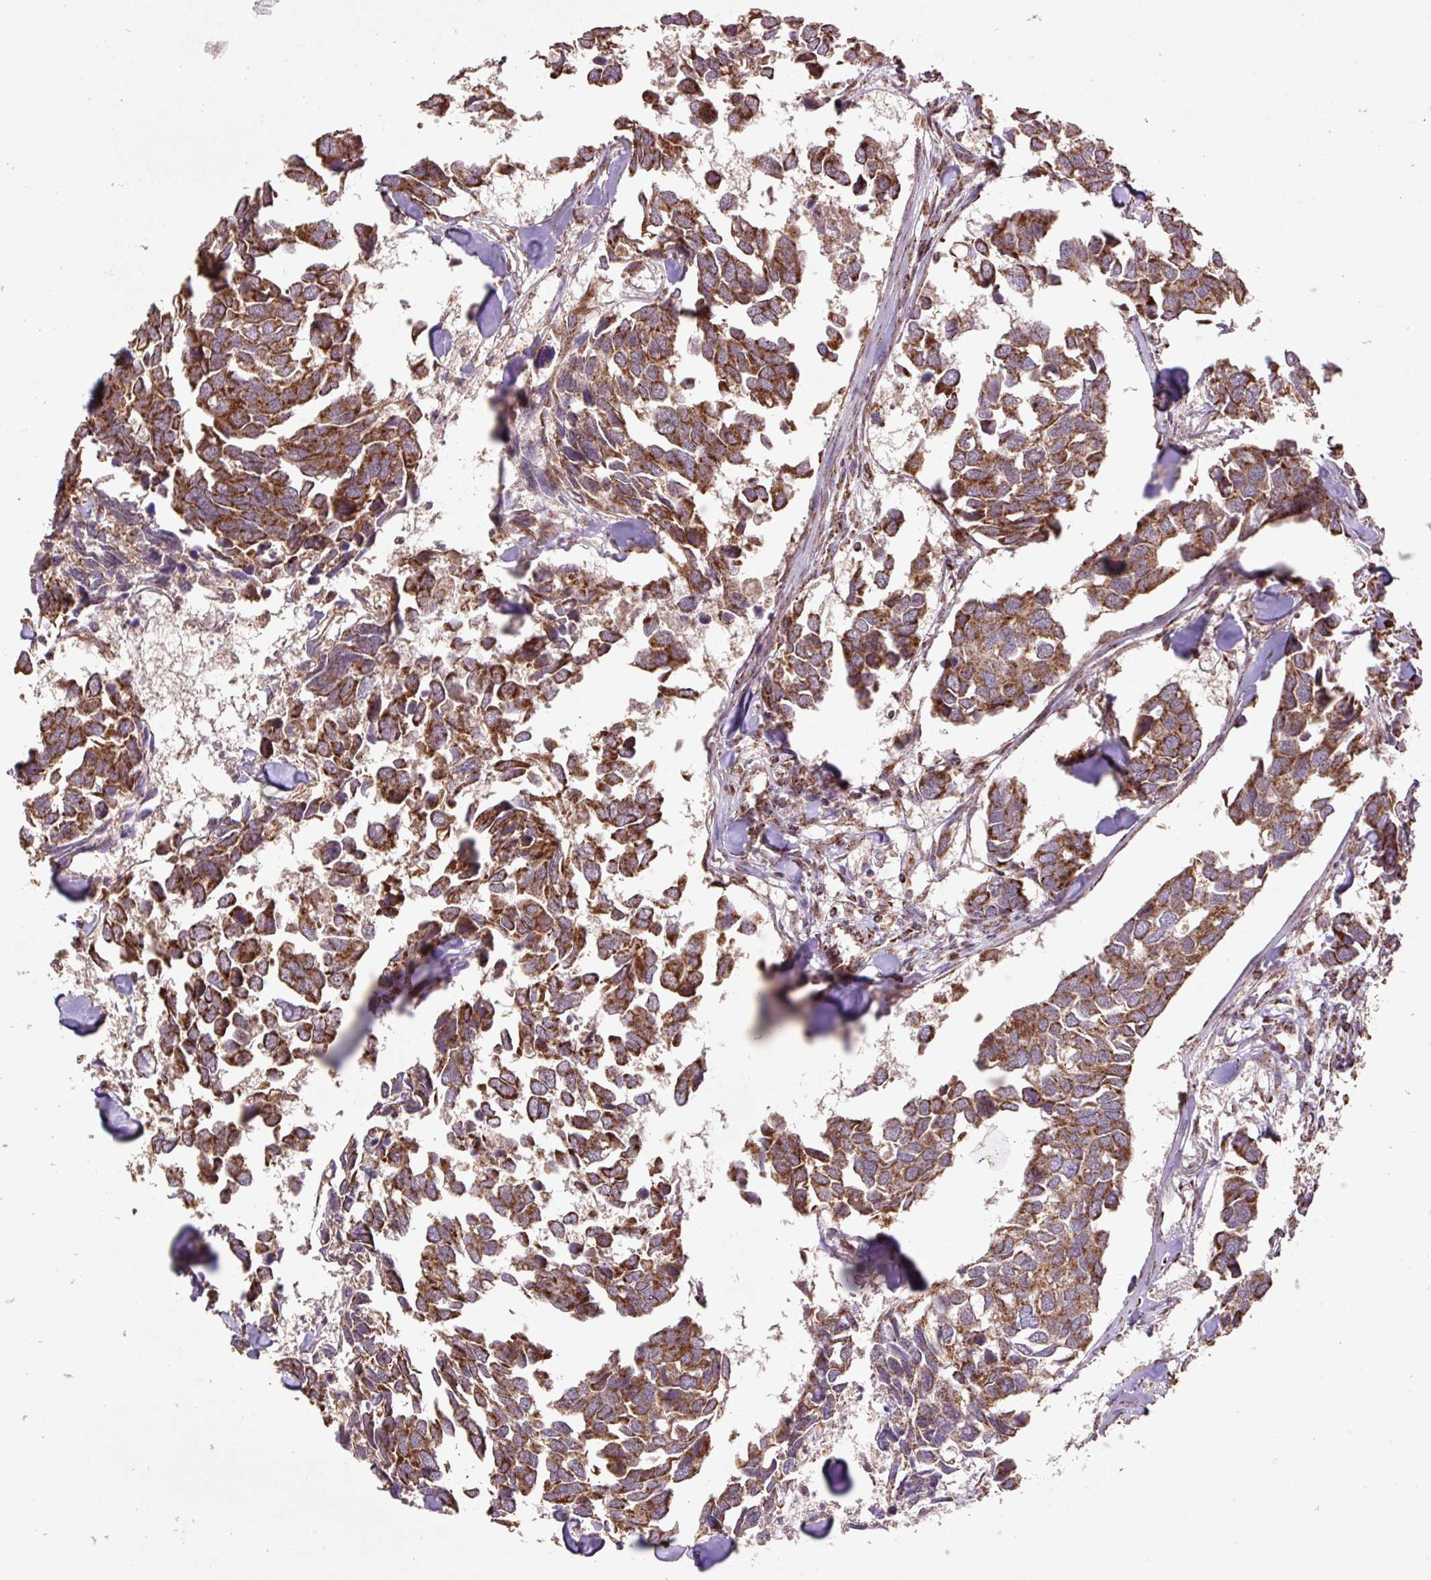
{"staining": {"intensity": "moderate", "quantity": ">75%", "location": "cytoplasmic/membranous"}, "tissue": "breast cancer", "cell_type": "Tumor cells", "image_type": "cancer", "snomed": [{"axis": "morphology", "description": "Duct carcinoma"}, {"axis": "topography", "description": "Breast"}], "caption": "Breast infiltrating ductal carcinoma stained with DAB immunohistochemistry (IHC) reveals medium levels of moderate cytoplasmic/membranous positivity in about >75% of tumor cells.", "gene": "ATP5F1A", "patient": {"sex": "female", "age": 83}}